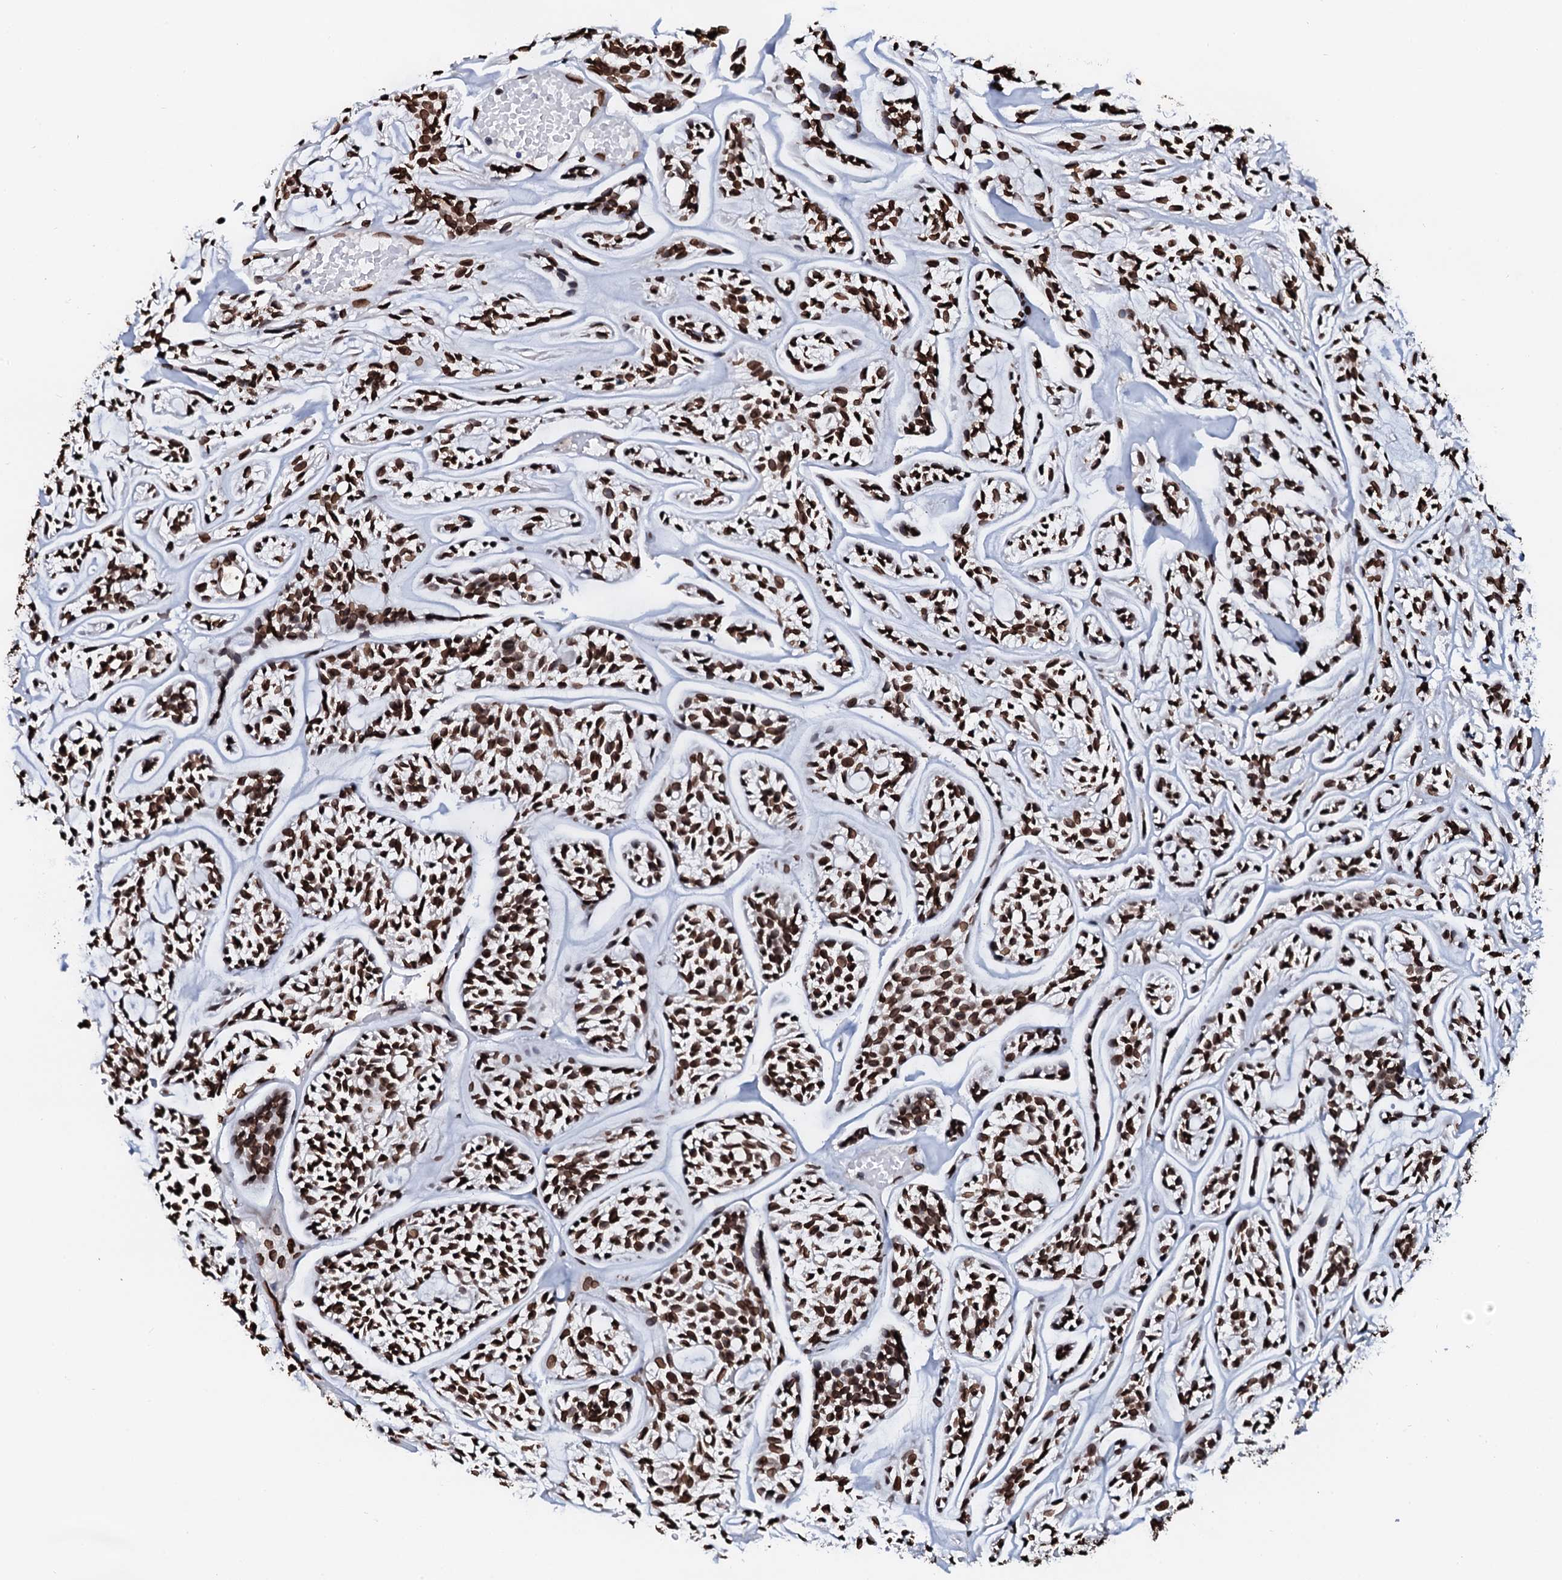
{"staining": {"intensity": "strong", "quantity": ">75%", "location": "nuclear"}, "tissue": "head and neck cancer", "cell_type": "Tumor cells", "image_type": "cancer", "snomed": [{"axis": "morphology", "description": "Adenocarcinoma, NOS"}, {"axis": "topography", "description": "Salivary gland"}, {"axis": "topography", "description": "Head-Neck"}], "caption": "Adenocarcinoma (head and neck) tissue displays strong nuclear staining in about >75% of tumor cells, visualized by immunohistochemistry.", "gene": "KATNAL2", "patient": {"sex": "male", "age": 55}}